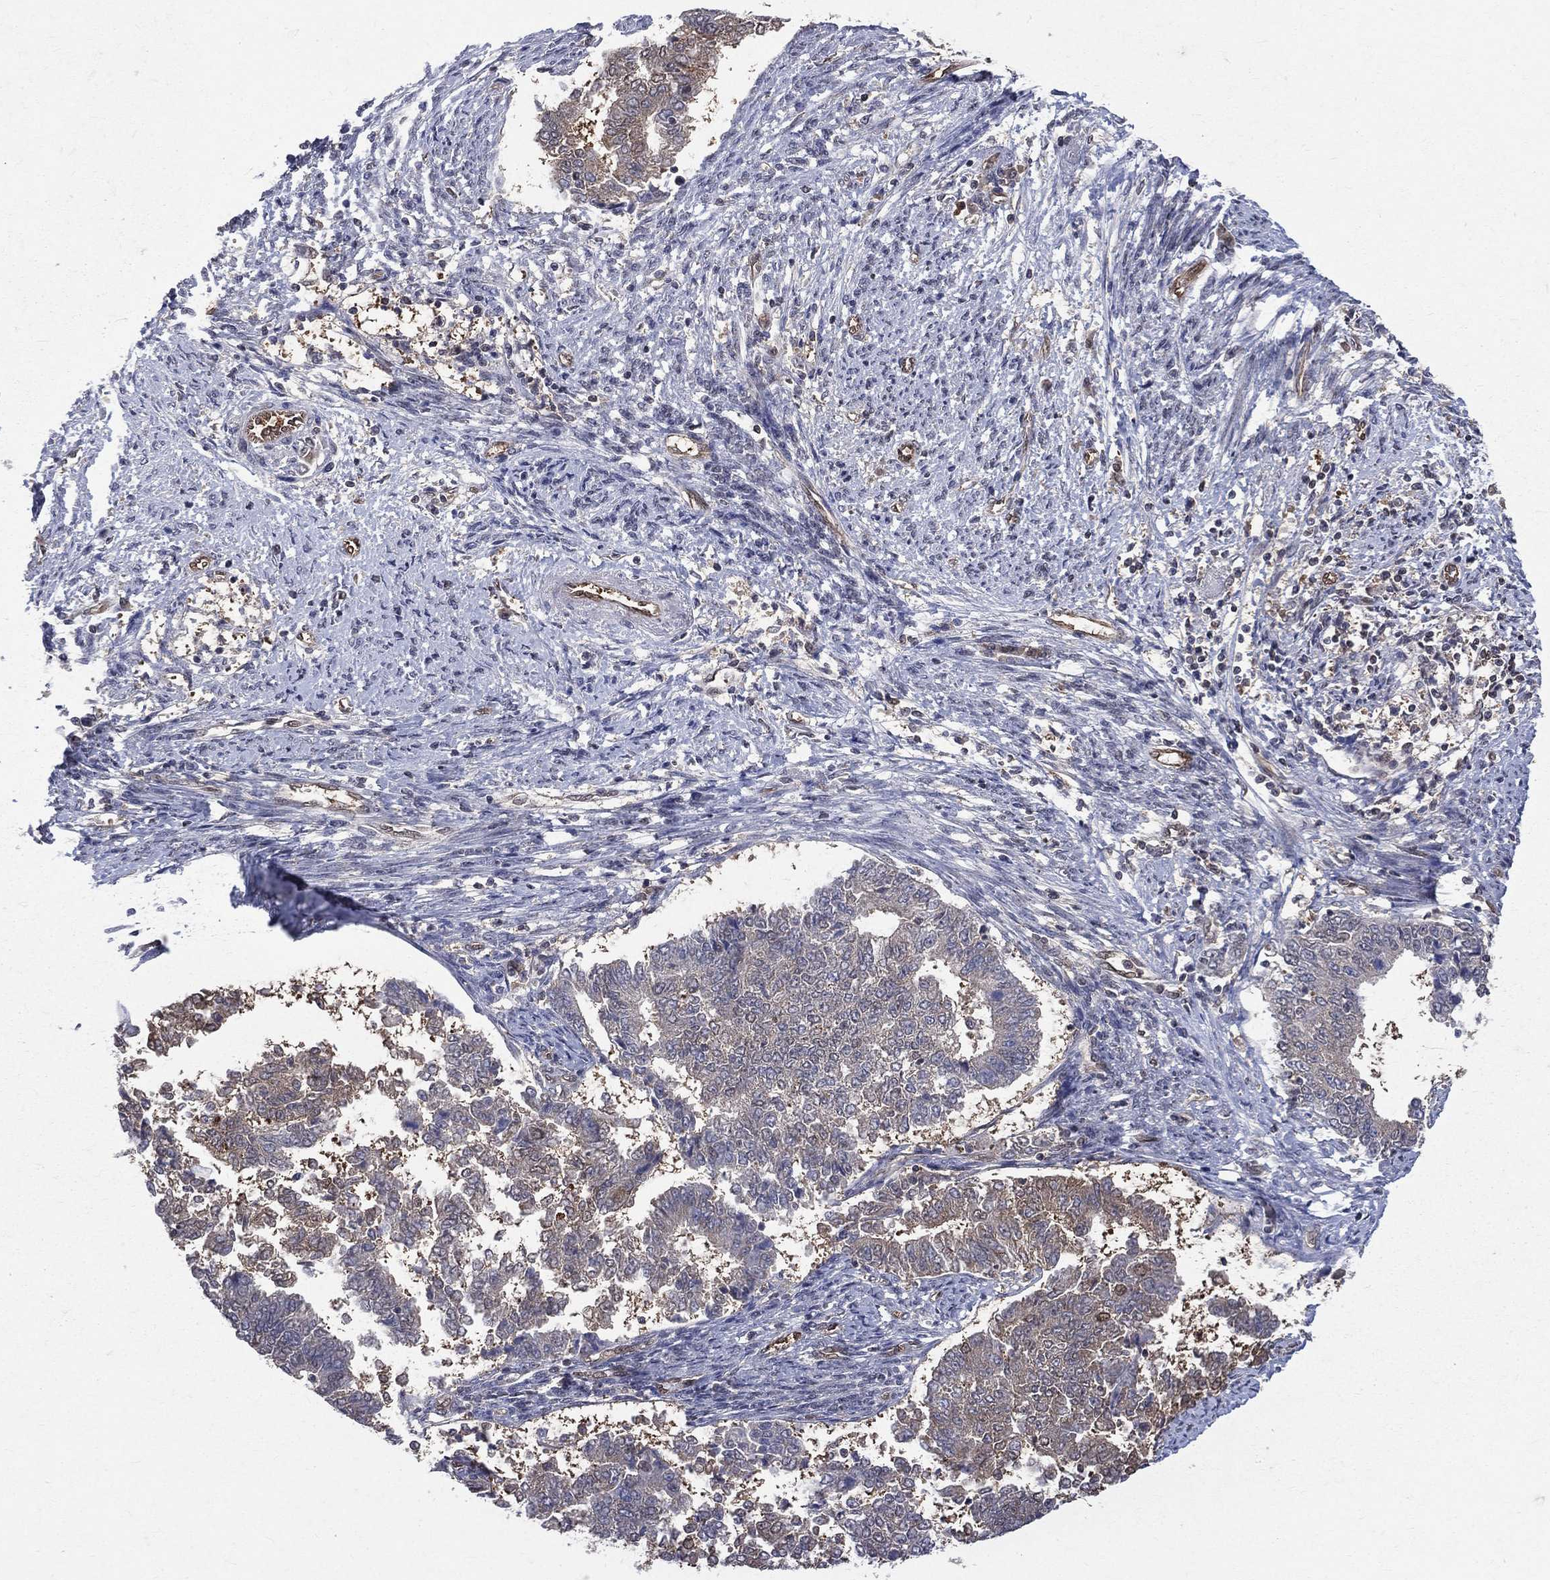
{"staining": {"intensity": "weak", "quantity": "25%-75%", "location": "cytoplasmic/membranous"}, "tissue": "endometrial cancer", "cell_type": "Tumor cells", "image_type": "cancer", "snomed": [{"axis": "morphology", "description": "Adenocarcinoma, NOS"}, {"axis": "topography", "description": "Endometrium"}], "caption": "Immunohistochemistry (DAB (3,3'-diaminobenzidine)) staining of adenocarcinoma (endometrial) demonstrates weak cytoplasmic/membranous protein staining in about 25%-75% of tumor cells.", "gene": "GMPR2", "patient": {"sex": "female", "age": 65}}